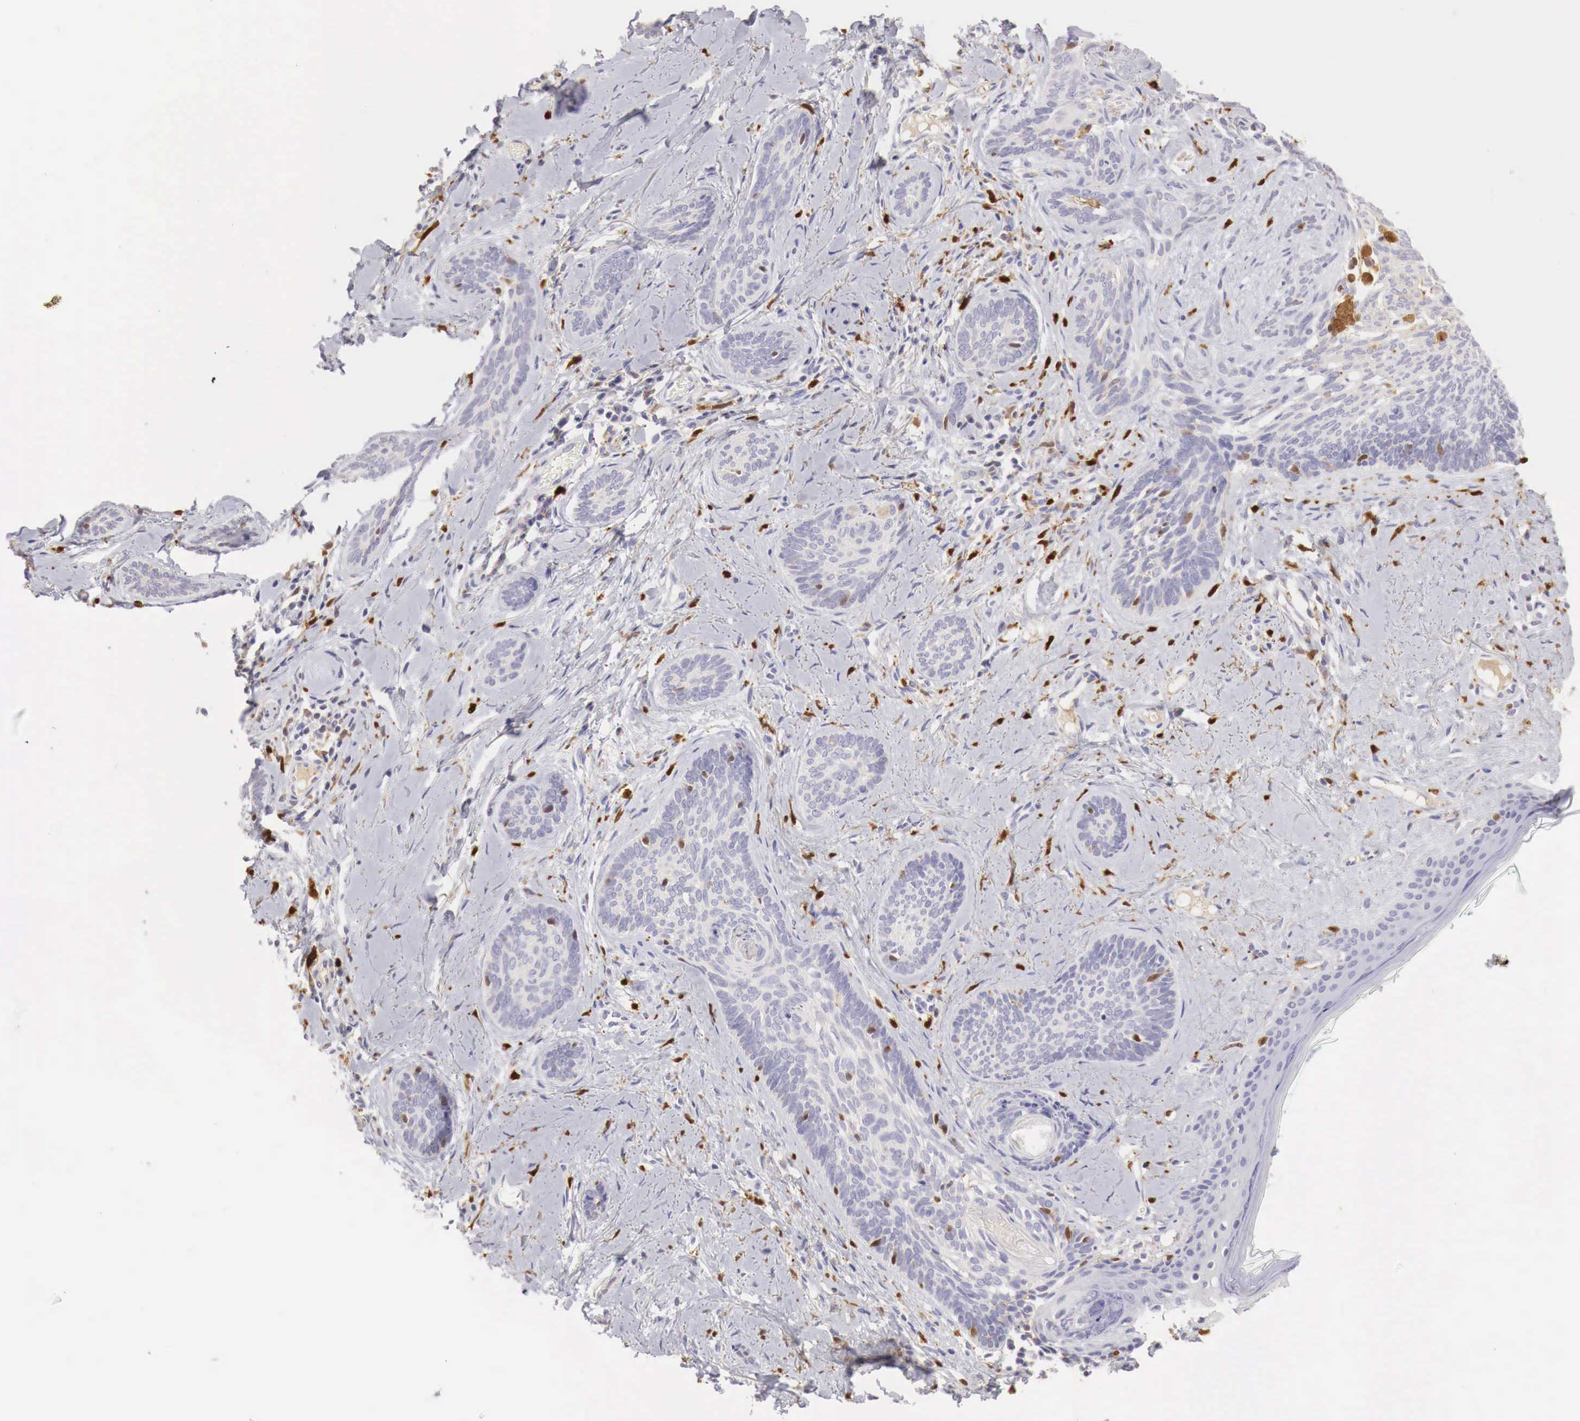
{"staining": {"intensity": "moderate", "quantity": "<25%", "location": "nuclear"}, "tissue": "skin cancer", "cell_type": "Tumor cells", "image_type": "cancer", "snomed": [{"axis": "morphology", "description": "Basal cell carcinoma"}, {"axis": "topography", "description": "Skin"}], "caption": "Skin cancer stained for a protein demonstrates moderate nuclear positivity in tumor cells.", "gene": "RENBP", "patient": {"sex": "female", "age": 81}}